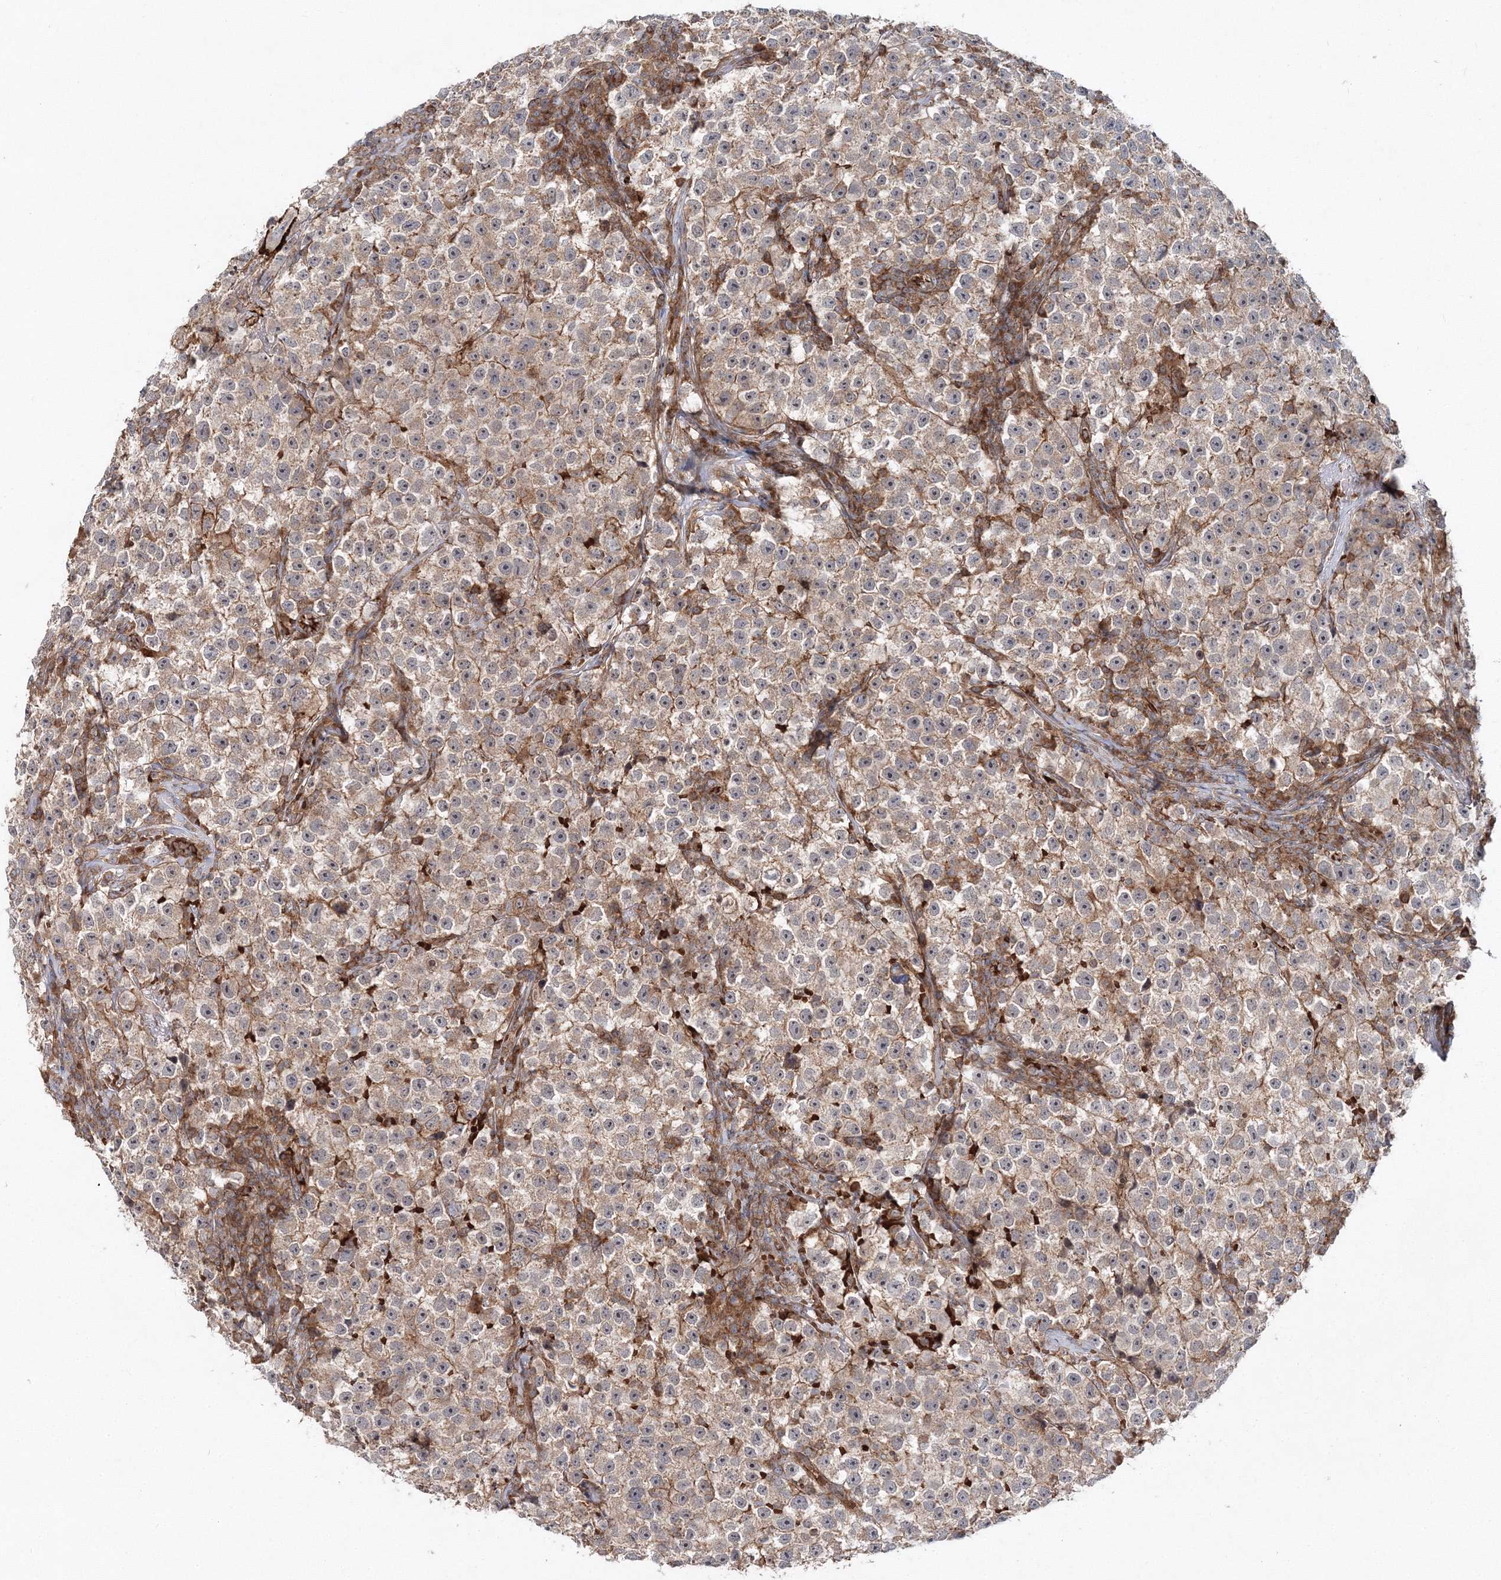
{"staining": {"intensity": "weak", "quantity": "25%-75%", "location": "cytoplasmic/membranous"}, "tissue": "testis cancer", "cell_type": "Tumor cells", "image_type": "cancer", "snomed": [{"axis": "morphology", "description": "Seminoma, NOS"}, {"axis": "topography", "description": "Testis"}], "caption": "A high-resolution micrograph shows immunohistochemistry staining of testis seminoma, which exhibits weak cytoplasmic/membranous expression in about 25%-75% of tumor cells.", "gene": "PCBD2", "patient": {"sex": "male", "age": 22}}